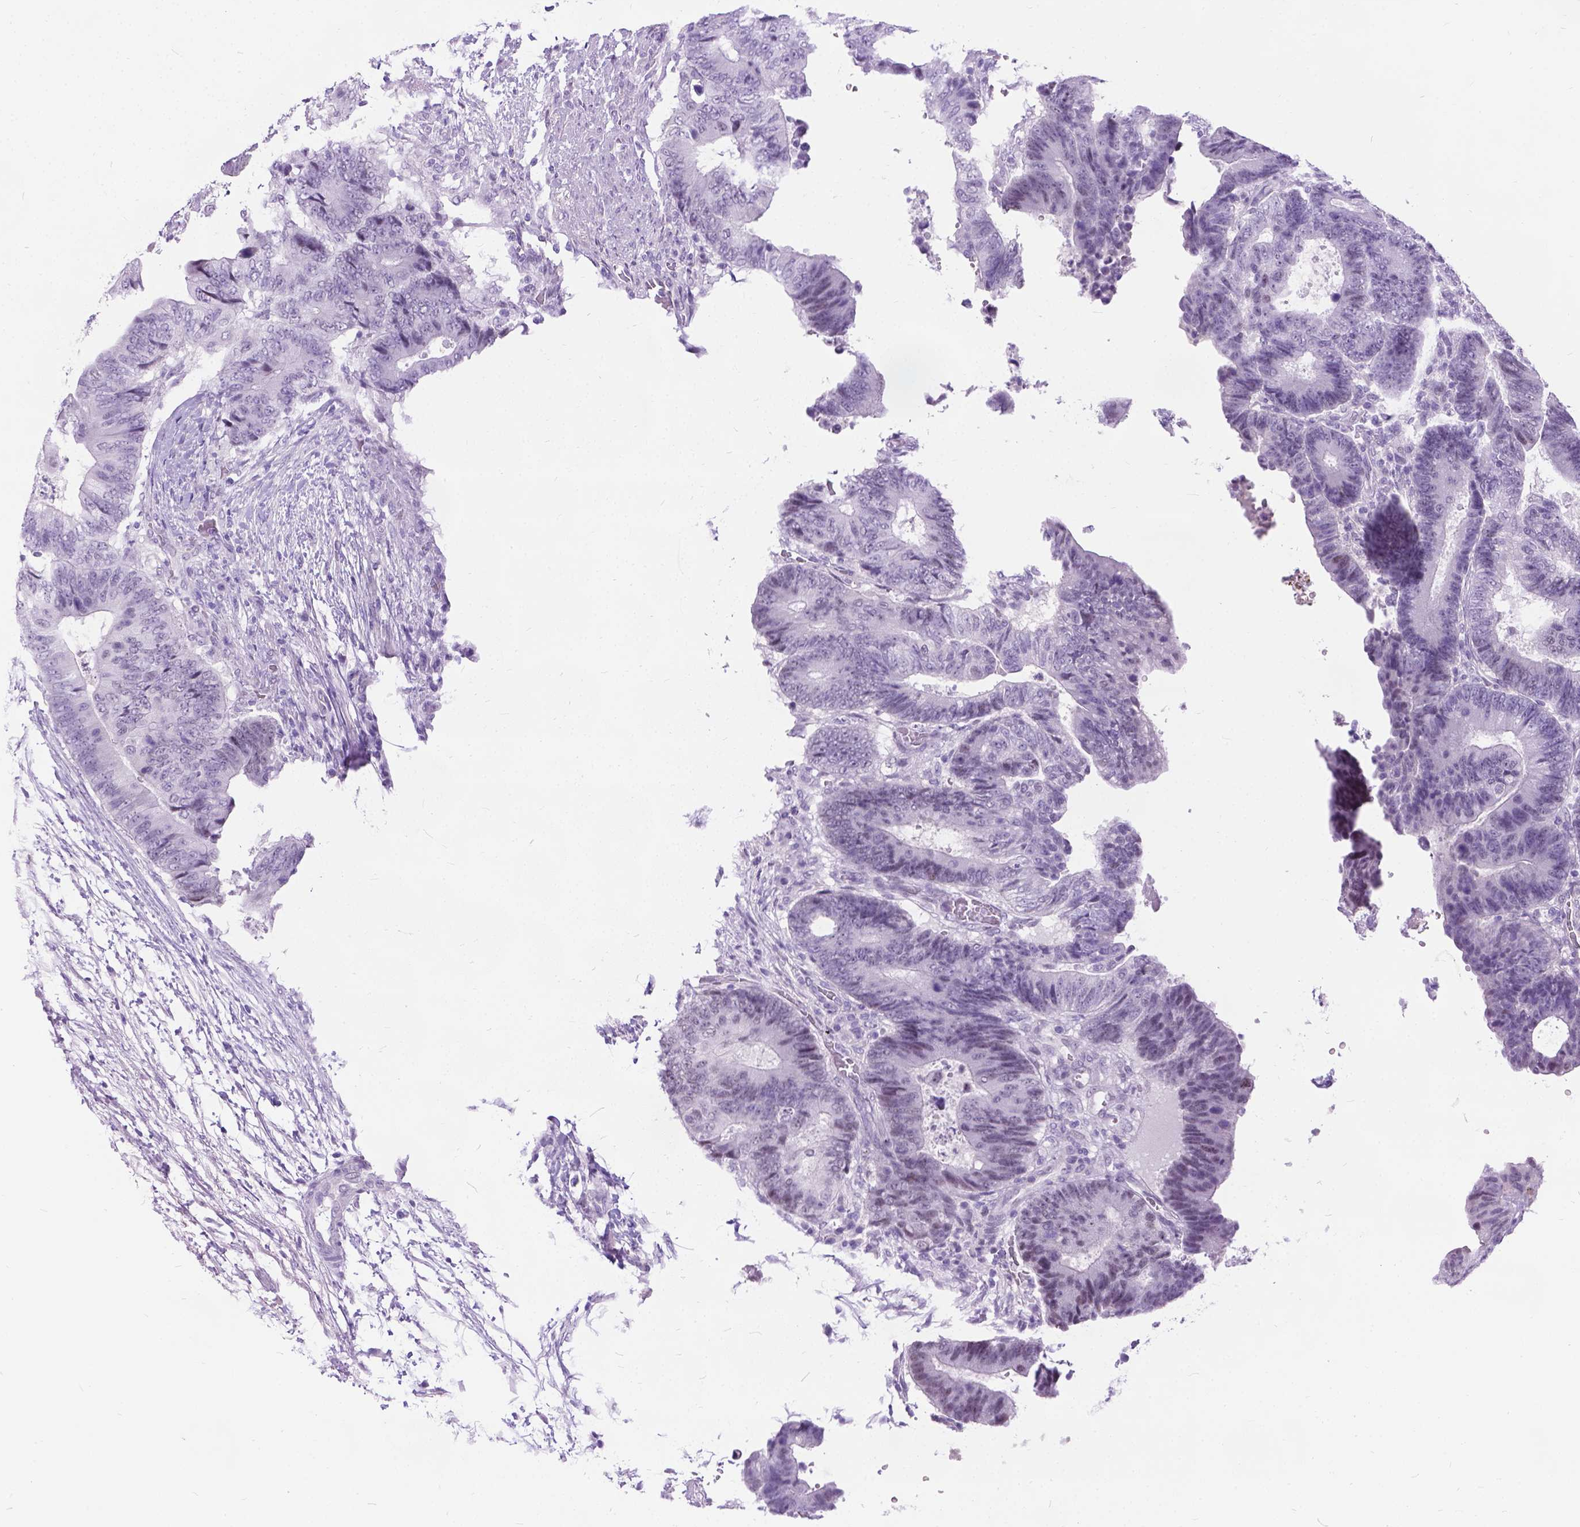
{"staining": {"intensity": "negative", "quantity": "none", "location": "none"}, "tissue": "colorectal cancer", "cell_type": "Tumor cells", "image_type": "cancer", "snomed": [{"axis": "morphology", "description": "Adenocarcinoma, NOS"}, {"axis": "topography", "description": "Colon"}], "caption": "A high-resolution photomicrograph shows immunohistochemistry staining of colorectal adenocarcinoma, which shows no significant expression in tumor cells.", "gene": "PROB1", "patient": {"sex": "female", "age": 48}}